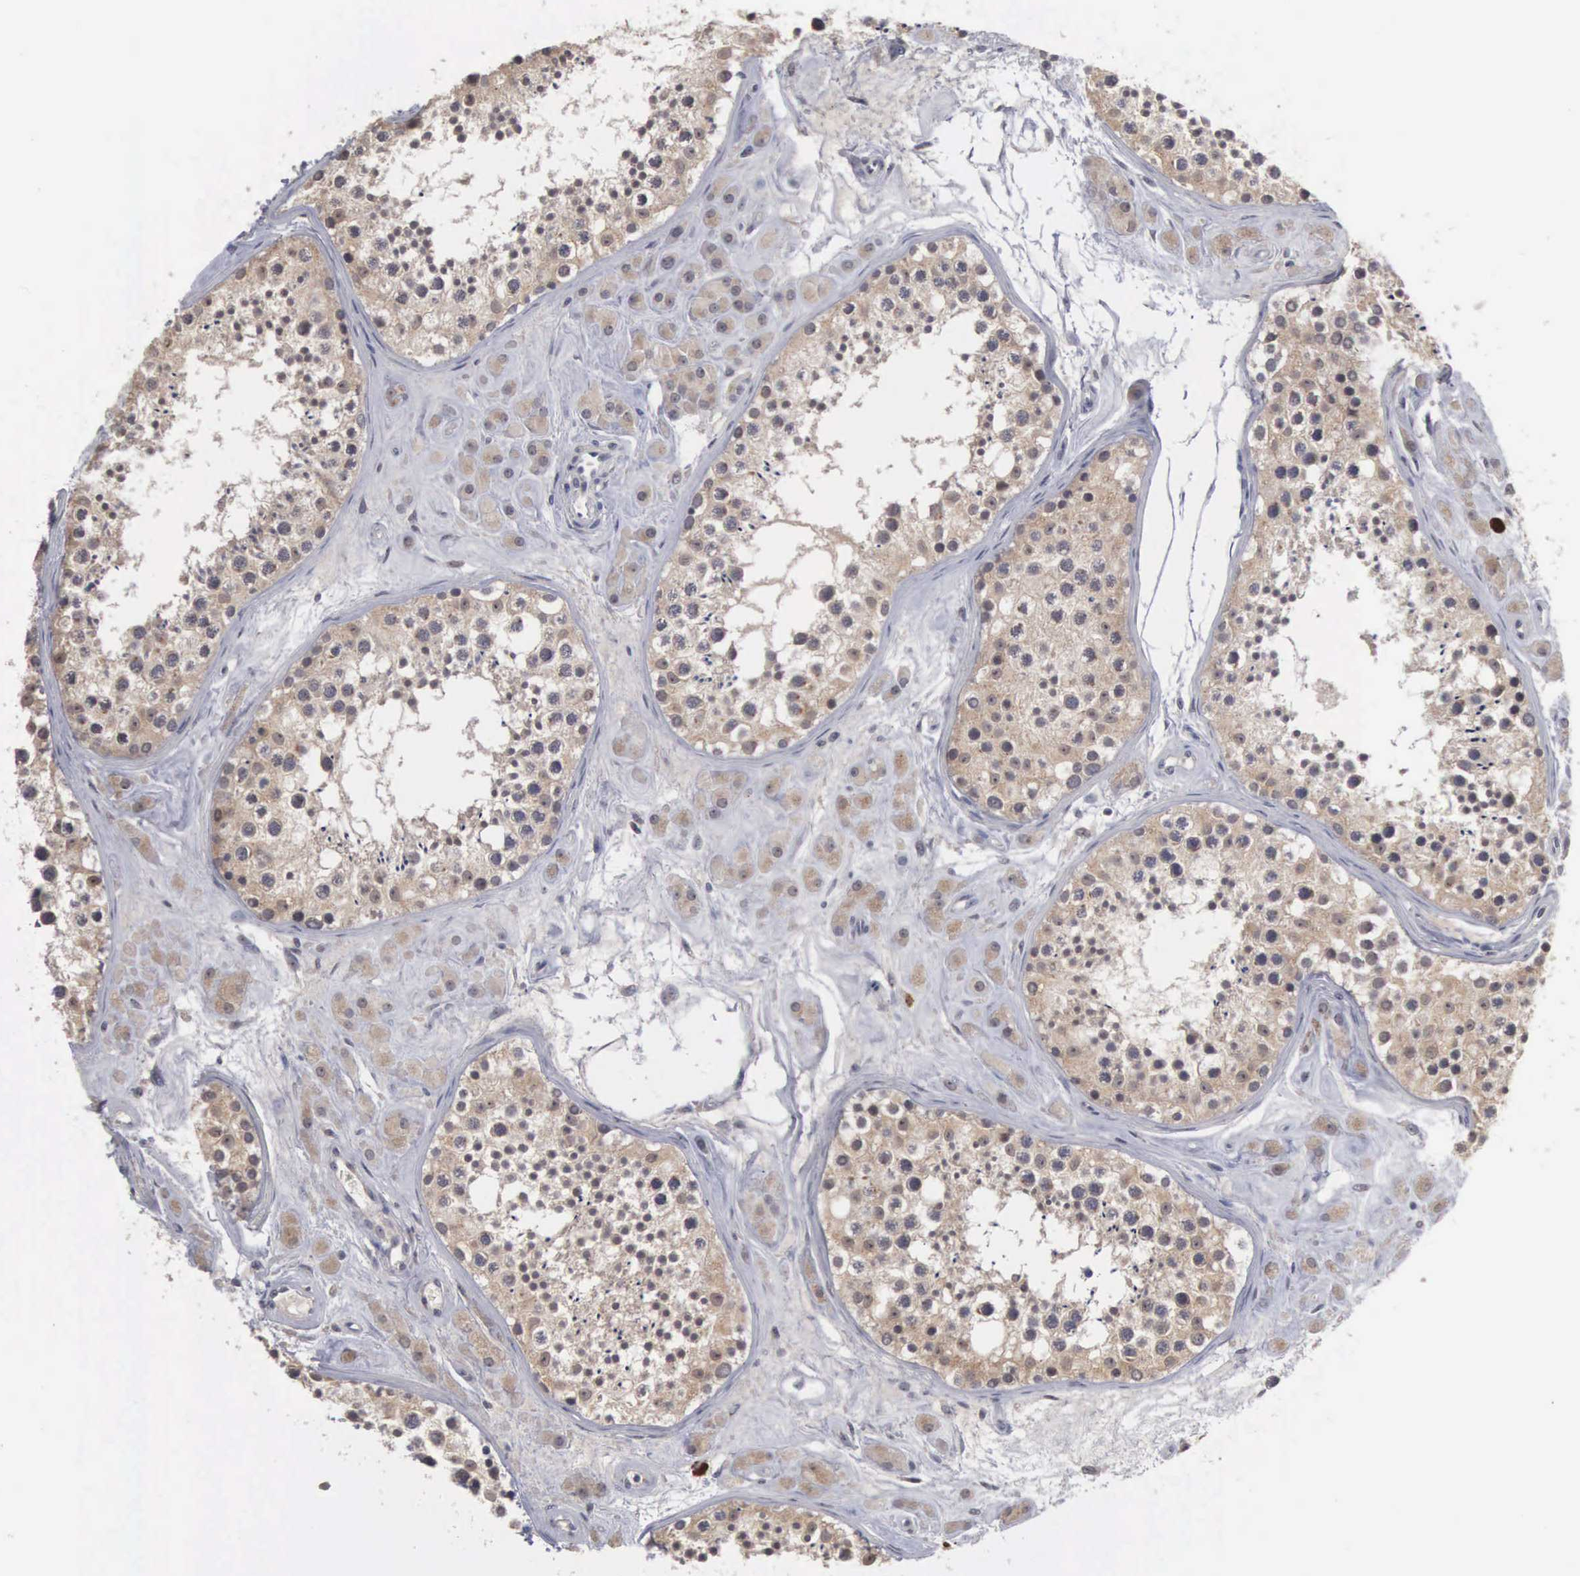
{"staining": {"intensity": "weak", "quantity": ">75%", "location": "cytoplasmic/membranous,nuclear"}, "tissue": "testis", "cell_type": "Cells in seminiferous ducts", "image_type": "normal", "snomed": [{"axis": "morphology", "description": "Normal tissue, NOS"}, {"axis": "topography", "description": "Testis"}], "caption": "This histopathology image exhibits immunohistochemistry (IHC) staining of unremarkable human testis, with low weak cytoplasmic/membranous,nuclear staining in about >75% of cells in seminiferous ducts.", "gene": "AMN", "patient": {"sex": "male", "age": 38}}